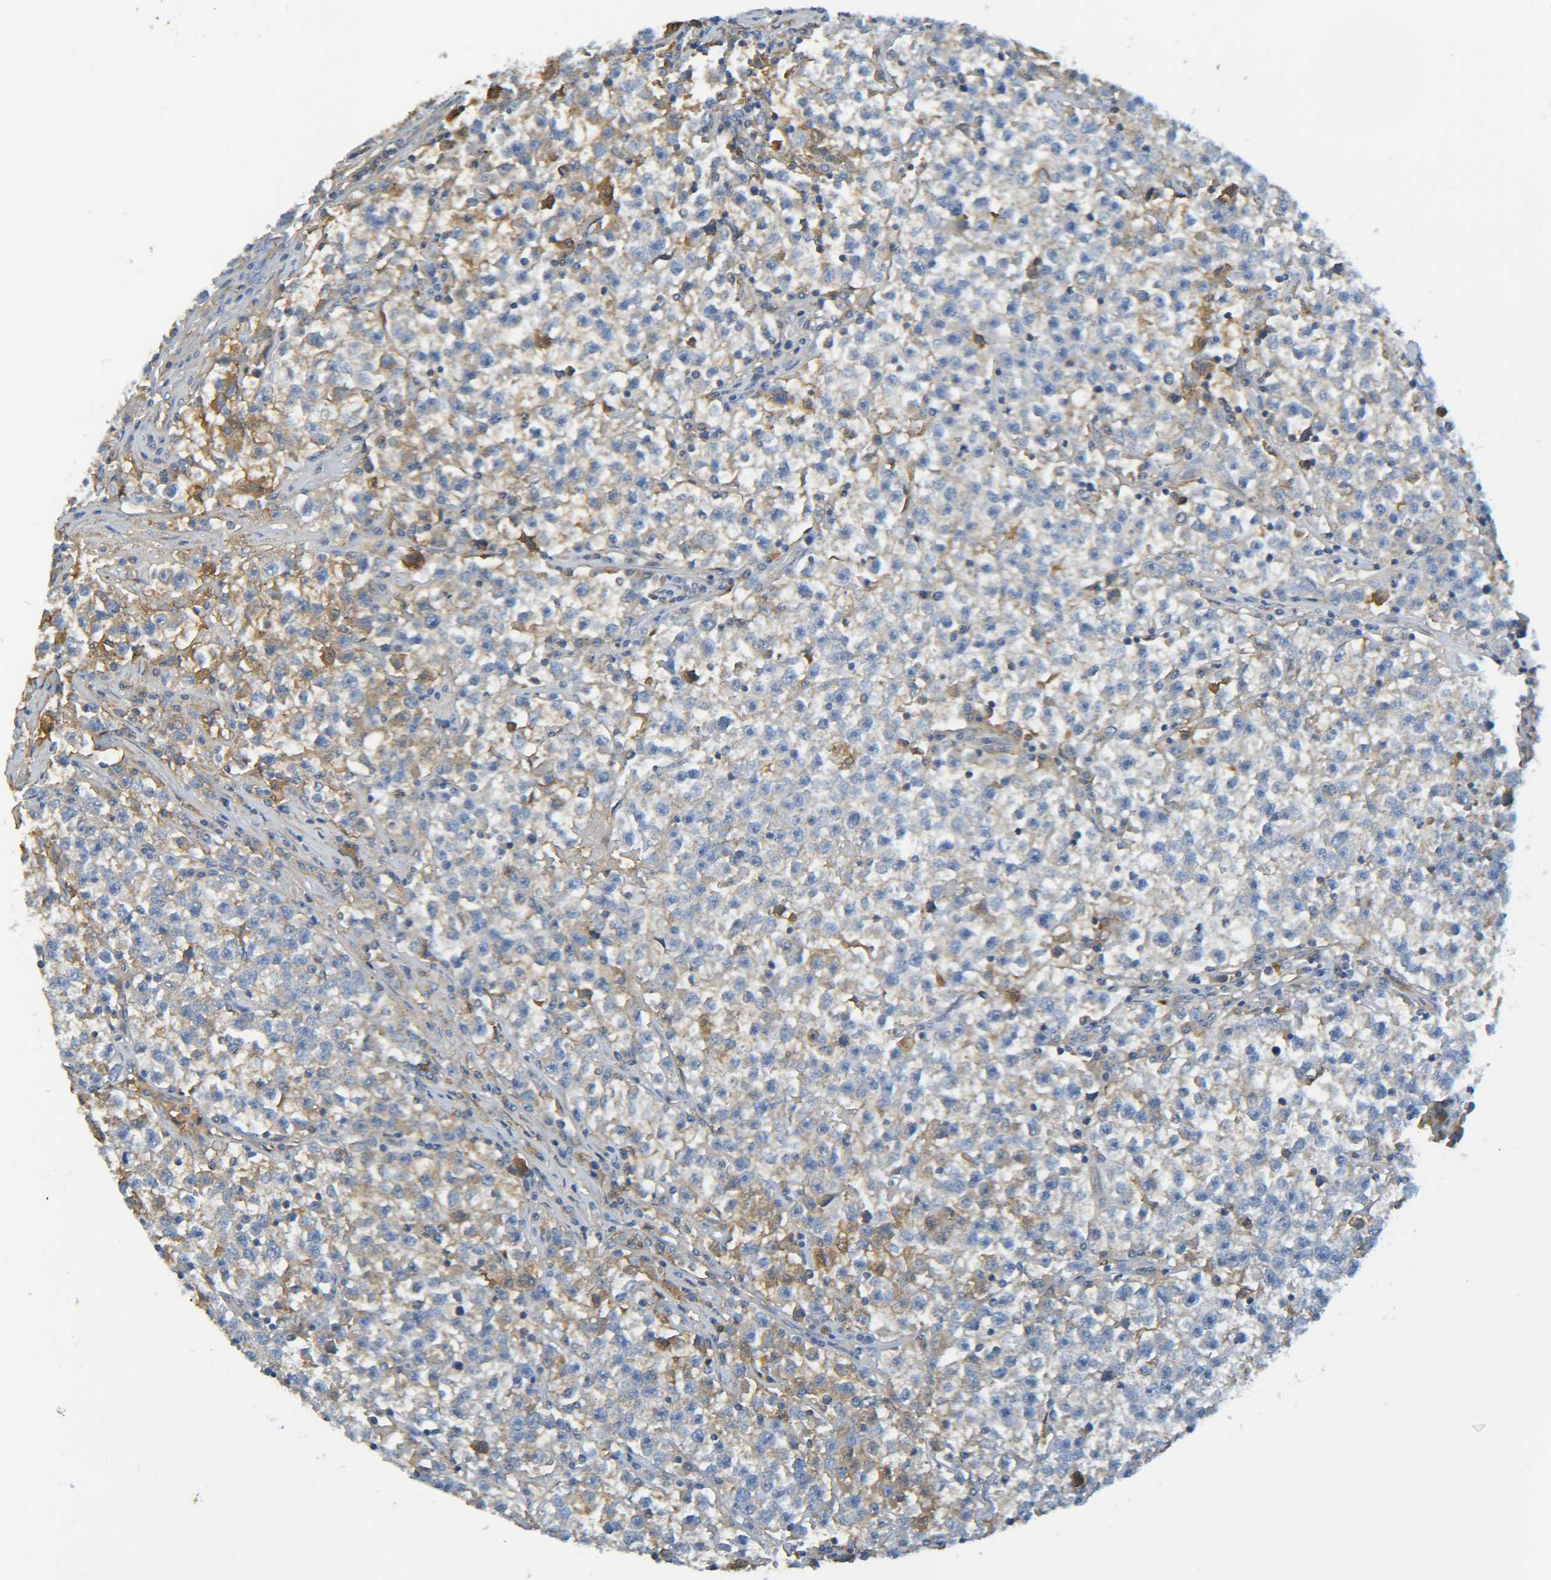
{"staining": {"intensity": "weak", "quantity": ">75%", "location": "cytoplasmic/membranous"}, "tissue": "testis cancer", "cell_type": "Tumor cells", "image_type": "cancer", "snomed": [{"axis": "morphology", "description": "Seminoma, NOS"}, {"axis": "topography", "description": "Testis"}], "caption": "About >75% of tumor cells in testis seminoma display weak cytoplasmic/membranous protein expression as visualized by brown immunohistochemical staining.", "gene": "C1QA", "patient": {"sex": "male", "age": 22}}